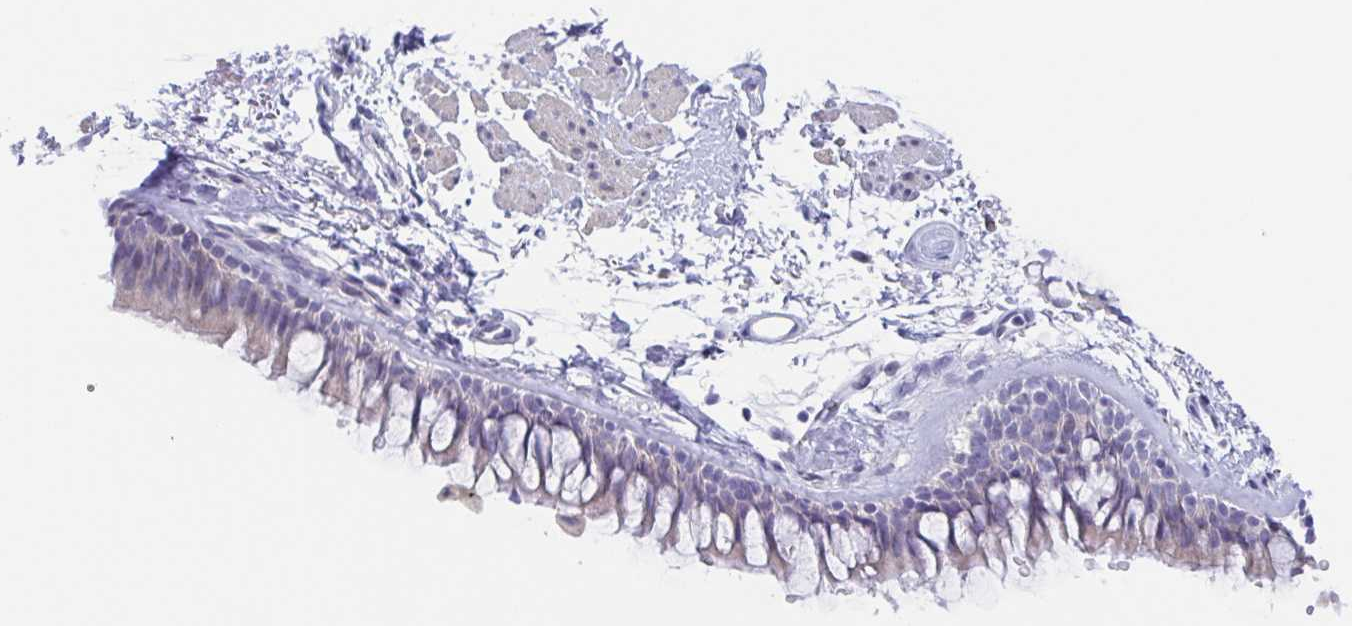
{"staining": {"intensity": "negative", "quantity": "none", "location": "none"}, "tissue": "bronchus", "cell_type": "Respiratory epithelial cells", "image_type": "normal", "snomed": [{"axis": "morphology", "description": "Normal tissue, NOS"}, {"axis": "topography", "description": "Cartilage tissue"}, {"axis": "topography", "description": "Bronchus"}], "caption": "Bronchus was stained to show a protein in brown. There is no significant expression in respiratory epithelial cells. (Immunohistochemistry, brightfield microscopy, high magnification).", "gene": "MUCL3", "patient": {"sex": "female", "age": 79}}